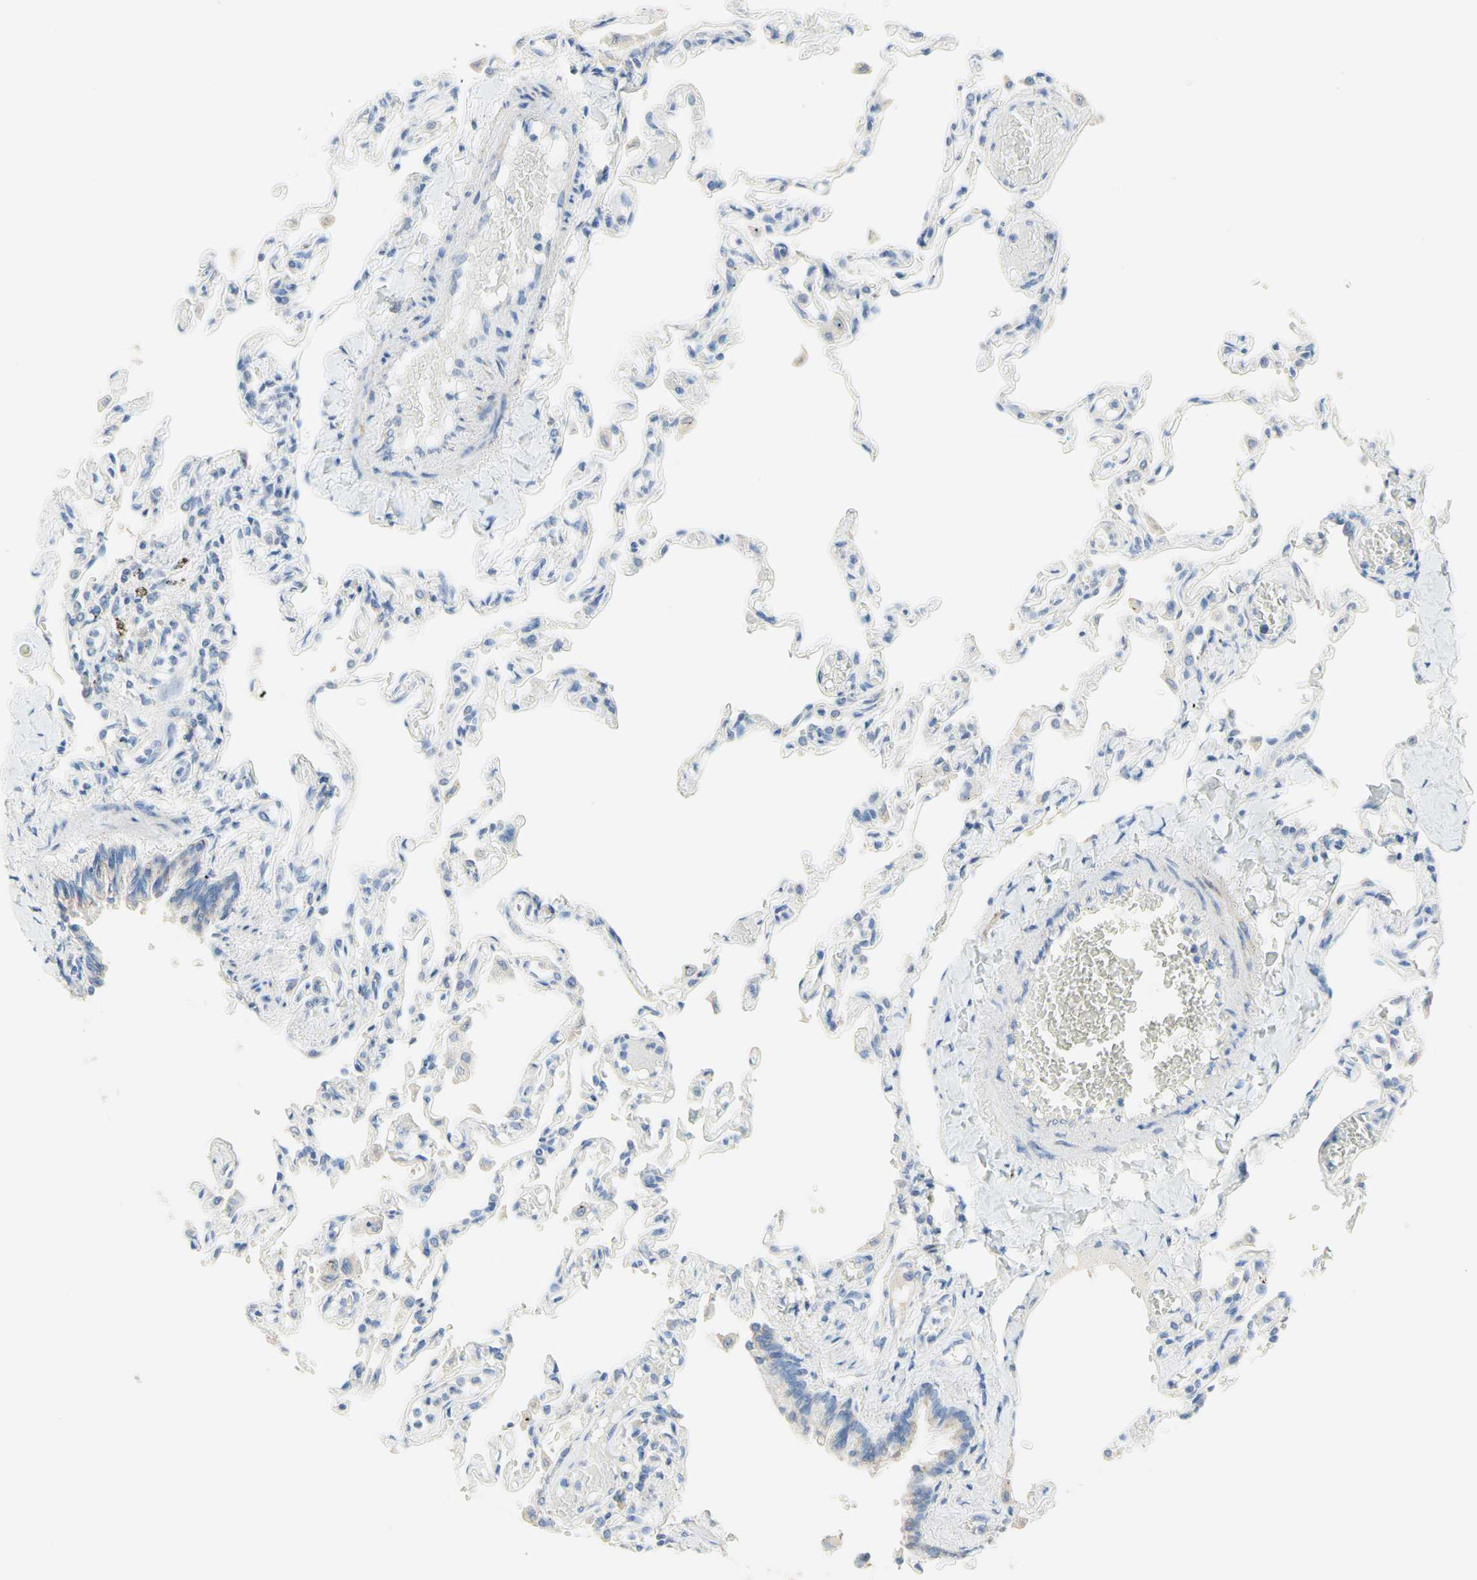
{"staining": {"intensity": "negative", "quantity": "none", "location": "none"}, "tissue": "lung", "cell_type": "Alveolar cells", "image_type": "normal", "snomed": [{"axis": "morphology", "description": "Normal tissue, NOS"}, {"axis": "topography", "description": "Lung"}], "caption": "This is an immunohistochemistry (IHC) histopathology image of unremarkable lung. There is no expression in alveolar cells.", "gene": "NECTIN4", "patient": {"sex": "male", "age": 21}}